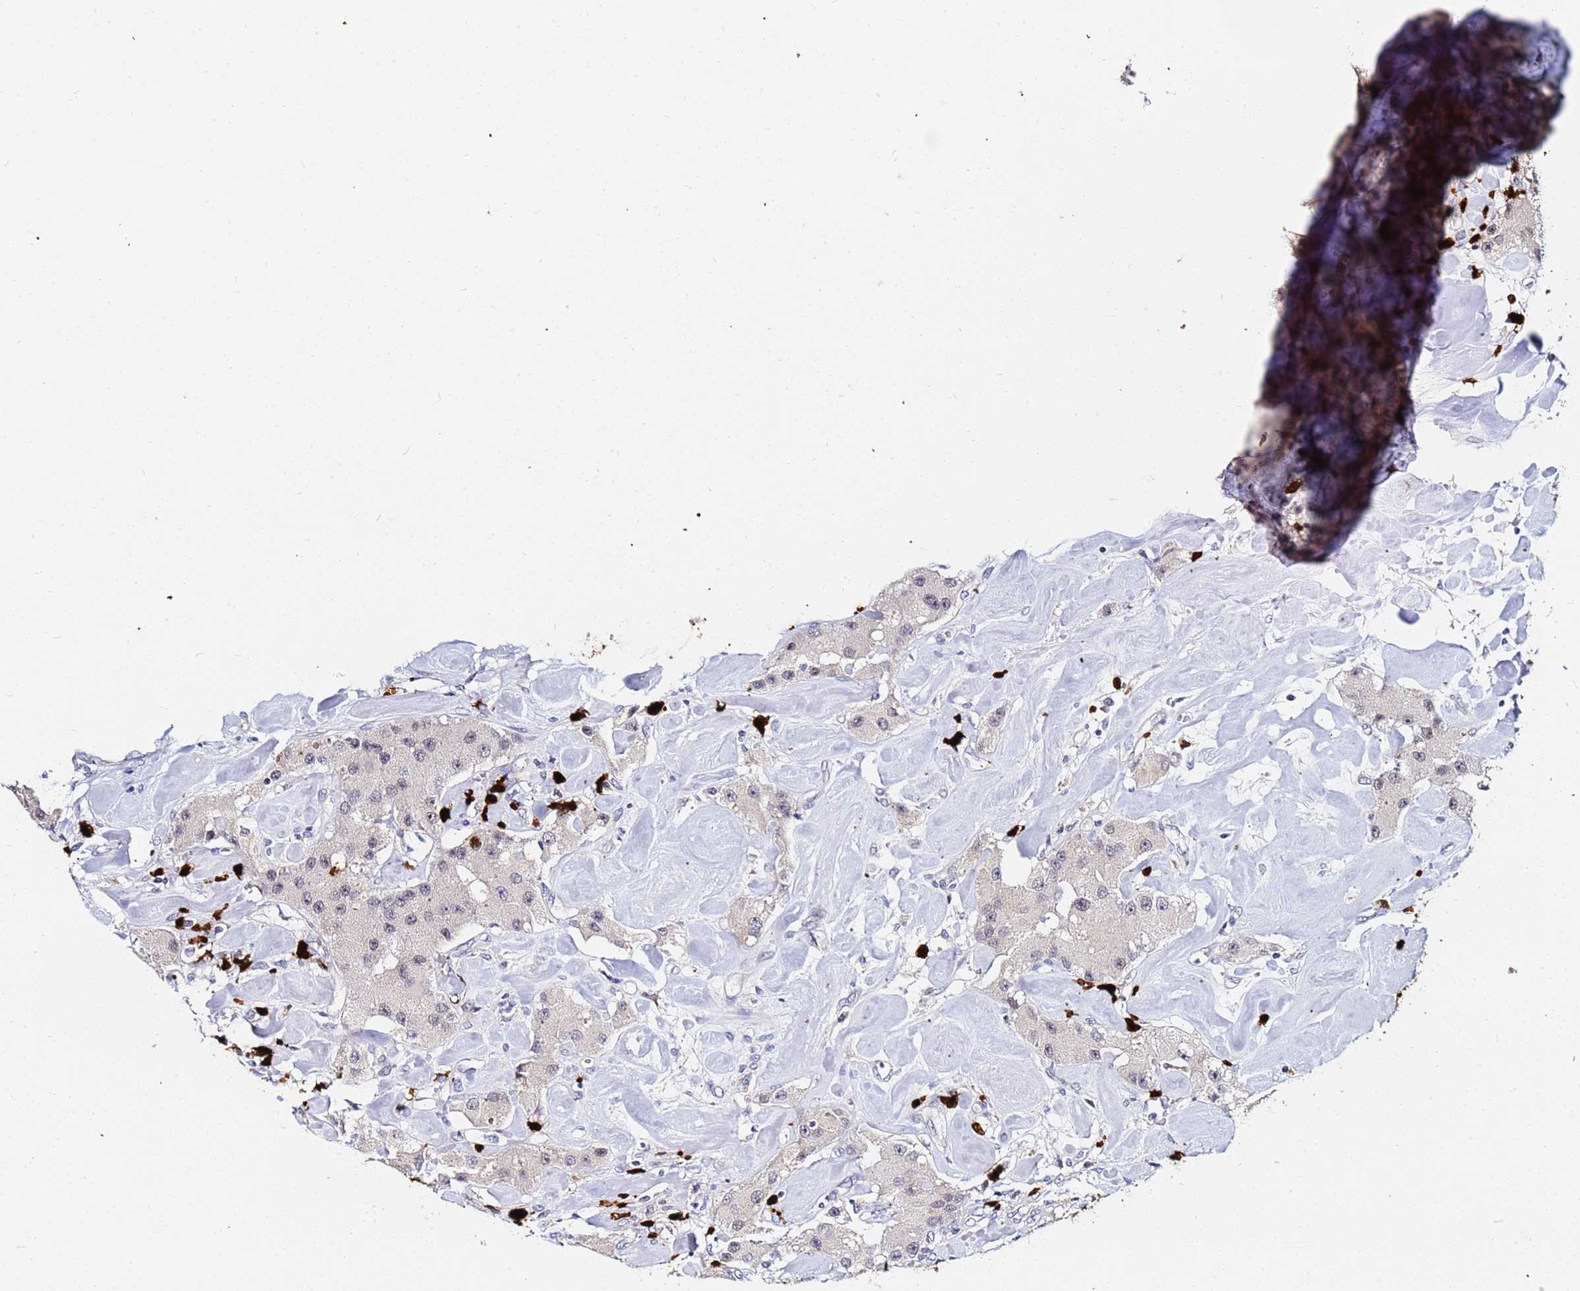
{"staining": {"intensity": "negative", "quantity": "none", "location": "none"}, "tissue": "carcinoid", "cell_type": "Tumor cells", "image_type": "cancer", "snomed": [{"axis": "morphology", "description": "Carcinoid, malignant, NOS"}, {"axis": "topography", "description": "Pancreas"}], "caption": "Immunohistochemistry (IHC) of human carcinoid (malignant) demonstrates no staining in tumor cells.", "gene": "MTCL1", "patient": {"sex": "male", "age": 41}}